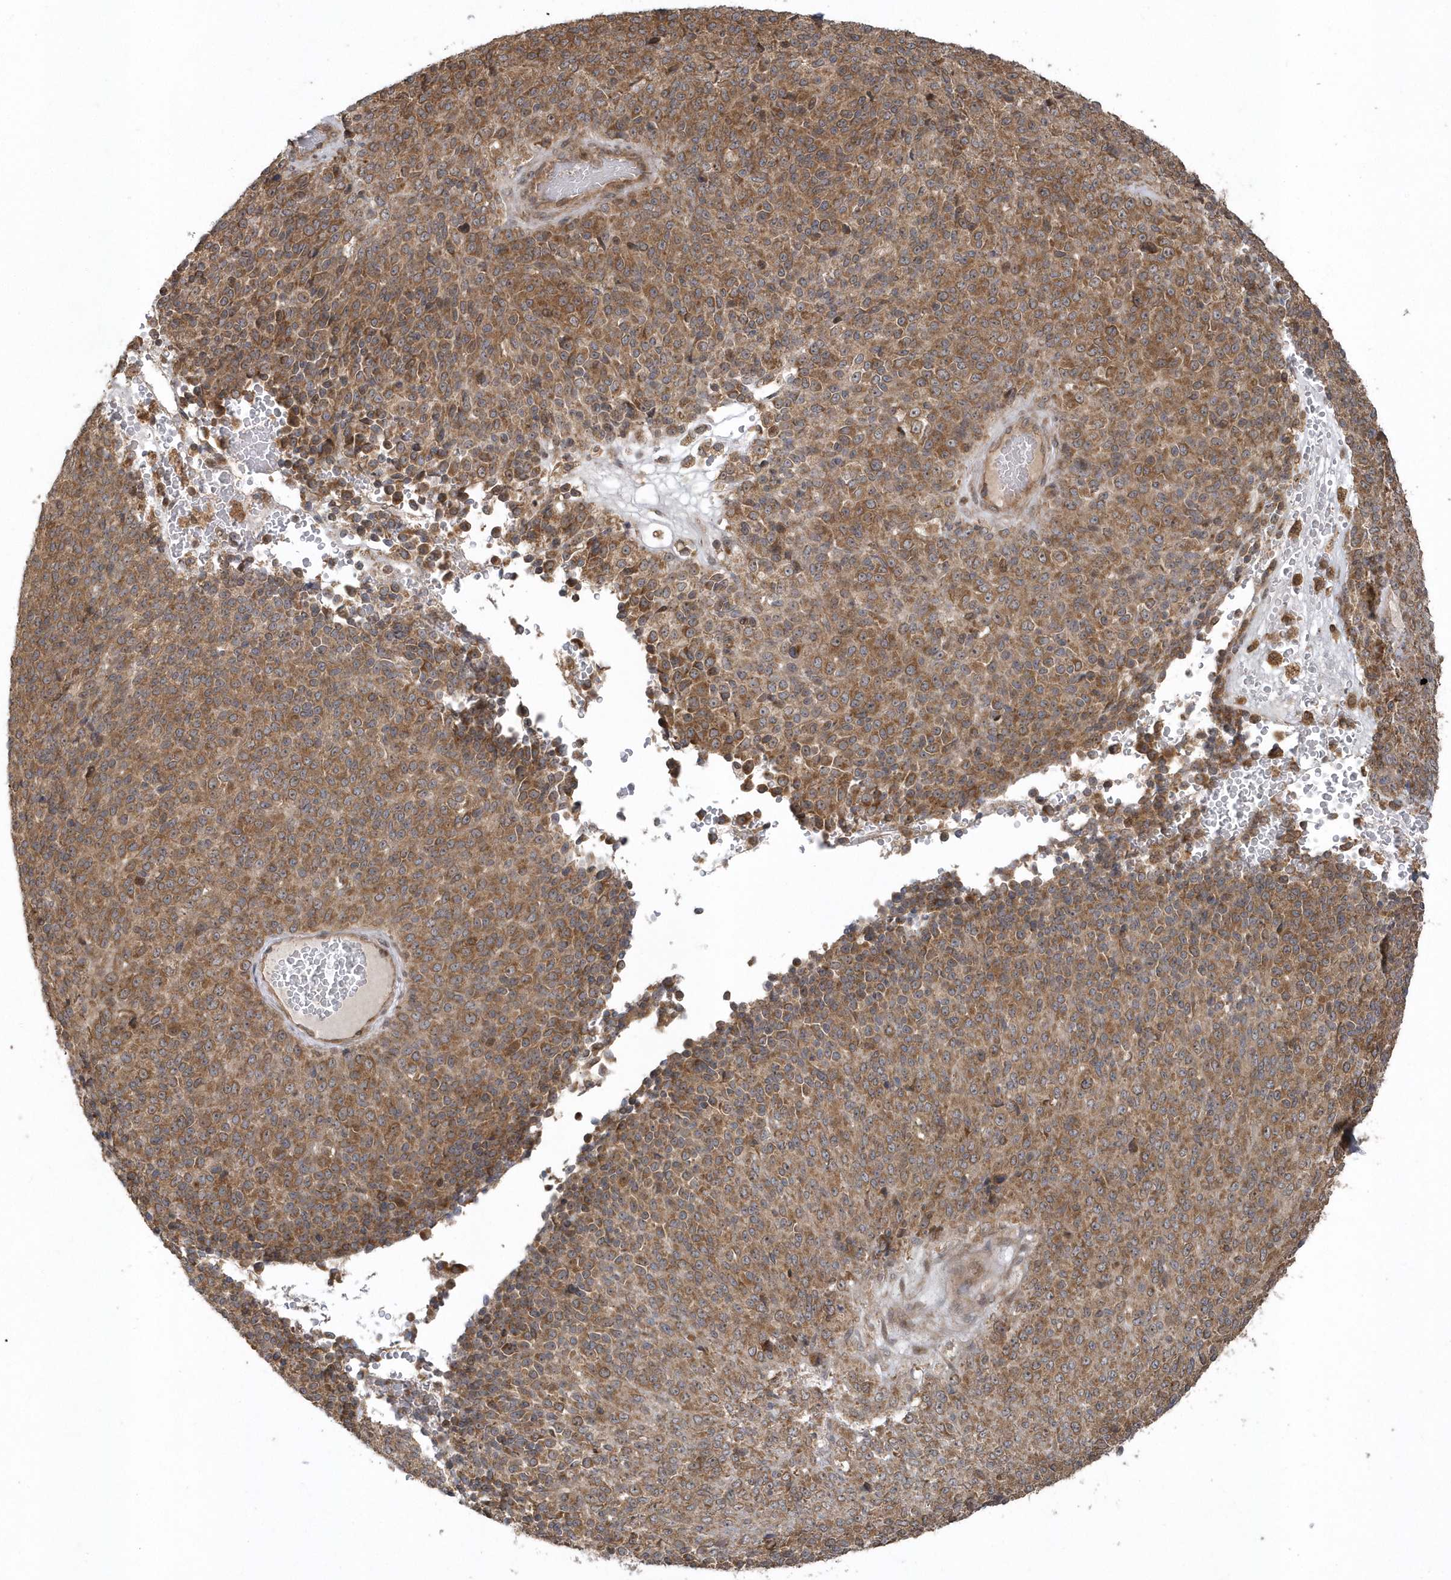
{"staining": {"intensity": "moderate", "quantity": ">75%", "location": "cytoplasmic/membranous"}, "tissue": "melanoma", "cell_type": "Tumor cells", "image_type": "cancer", "snomed": [{"axis": "morphology", "description": "Malignant melanoma, Metastatic site"}, {"axis": "topography", "description": "Brain"}], "caption": "There is medium levels of moderate cytoplasmic/membranous positivity in tumor cells of melanoma, as demonstrated by immunohistochemical staining (brown color).", "gene": "HERPUD1", "patient": {"sex": "female", "age": 56}}